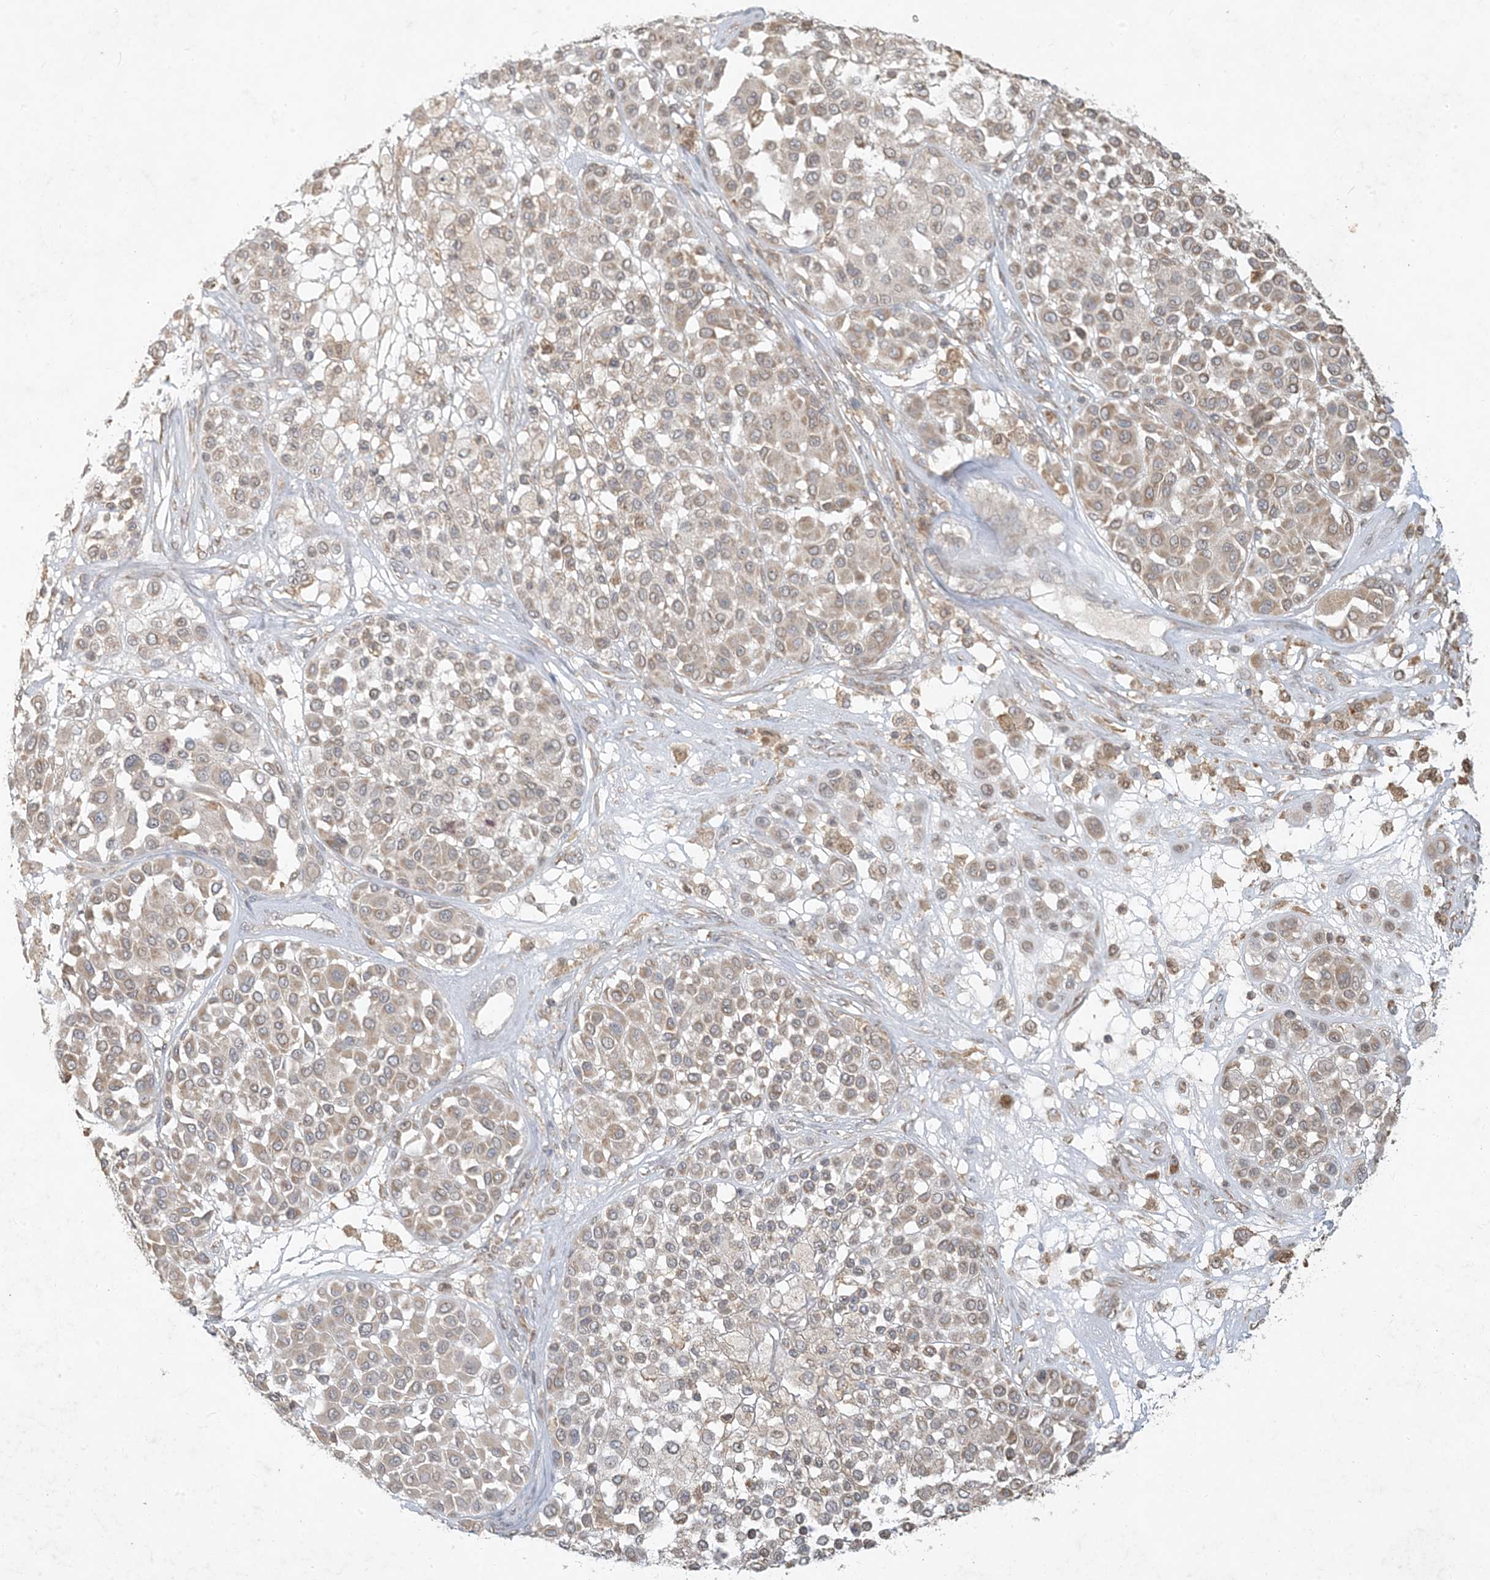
{"staining": {"intensity": "moderate", "quantity": ">75%", "location": "cytoplasmic/membranous"}, "tissue": "melanoma", "cell_type": "Tumor cells", "image_type": "cancer", "snomed": [{"axis": "morphology", "description": "Malignant melanoma, Metastatic site"}, {"axis": "topography", "description": "Soft tissue"}], "caption": "Human melanoma stained for a protein (brown) displays moderate cytoplasmic/membranous positive staining in approximately >75% of tumor cells.", "gene": "MCOLN1", "patient": {"sex": "male", "age": 41}}